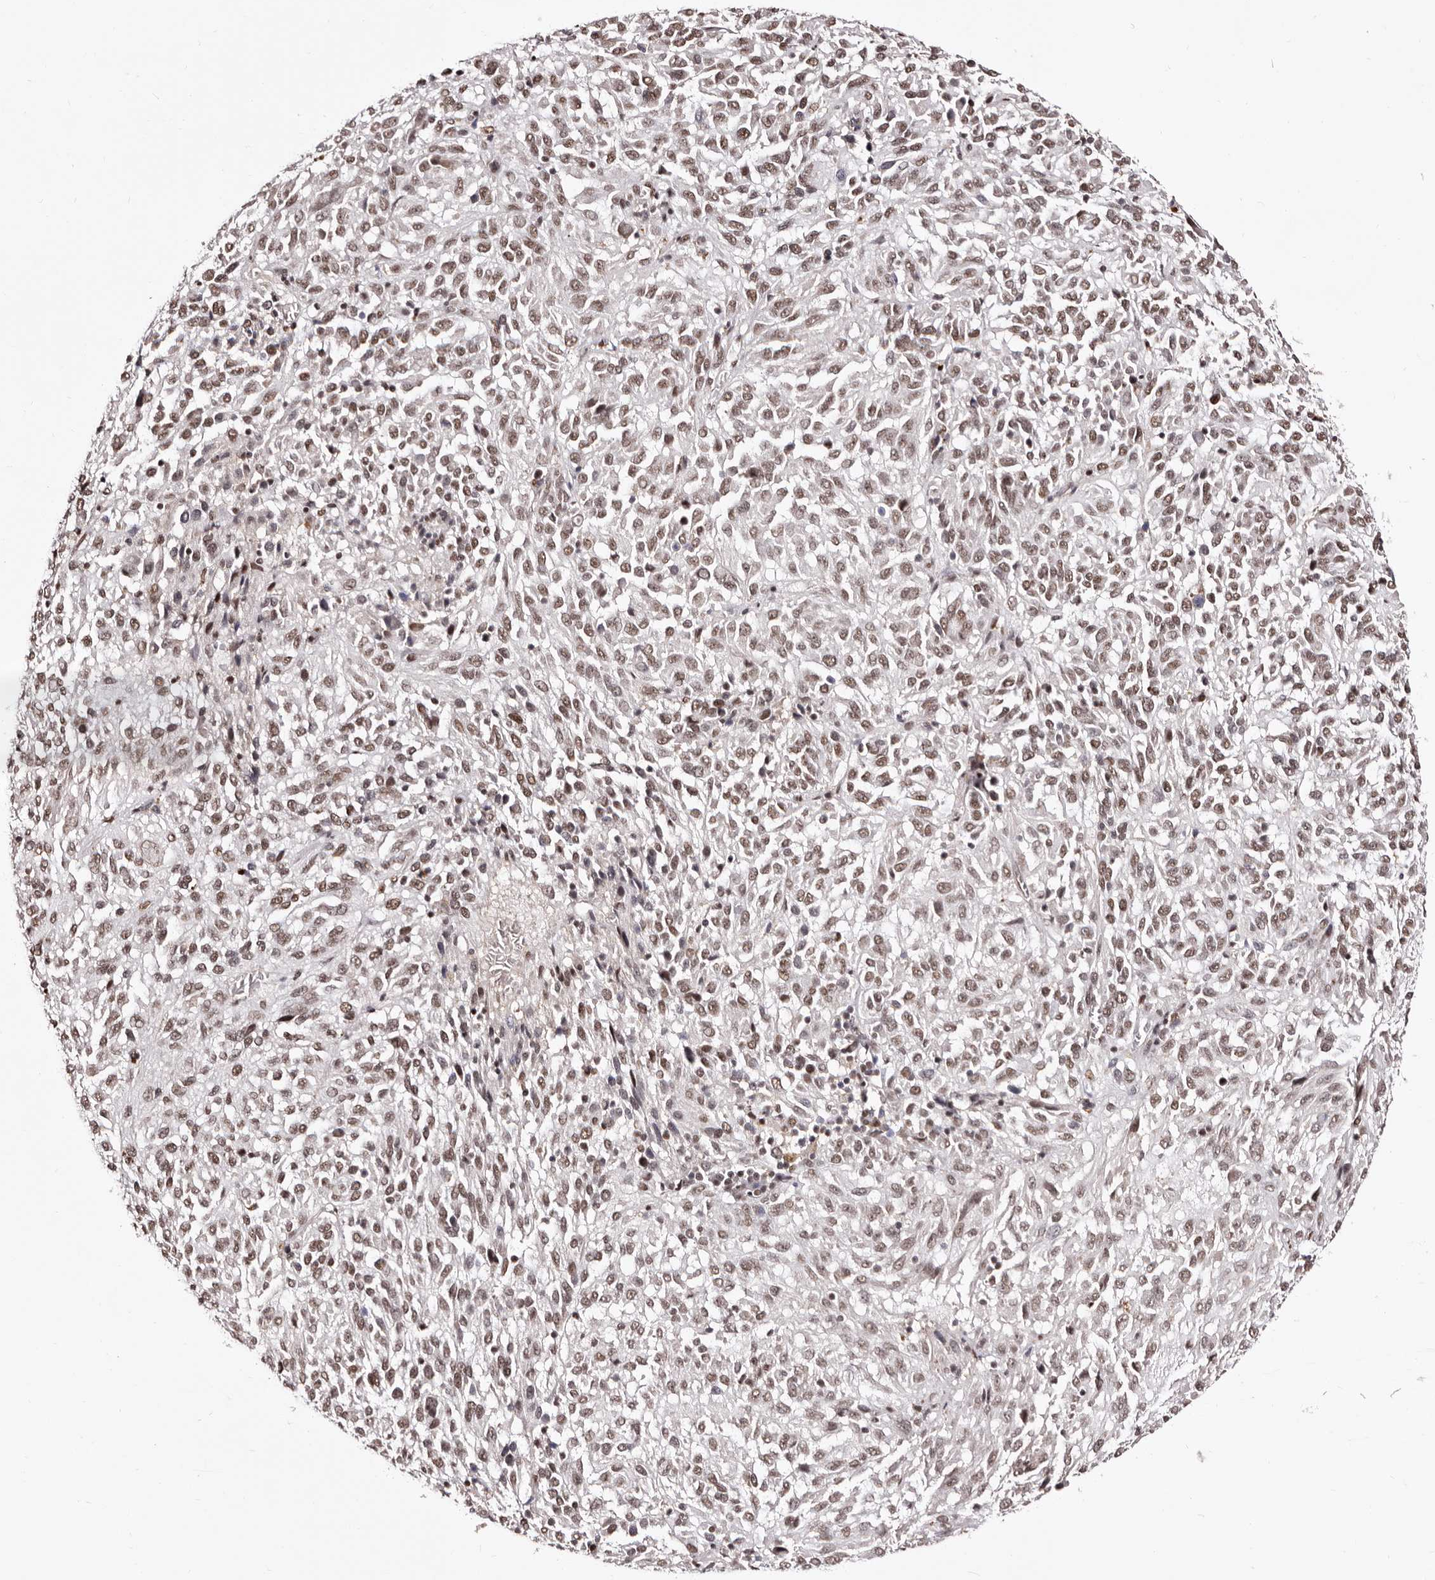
{"staining": {"intensity": "moderate", "quantity": ">75%", "location": "nuclear"}, "tissue": "melanoma", "cell_type": "Tumor cells", "image_type": "cancer", "snomed": [{"axis": "morphology", "description": "Malignant melanoma, Metastatic site"}, {"axis": "topography", "description": "Lung"}], "caption": "IHC (DAB) staining of human melanoma exhibits moderate nuclear protein staining in approximately >75% of tumor cells. Immunohistochemistry (ihc) stains the protein of interest in brown and the nuclei are stained blue.", "gene": "ANAPC11", "patient": {"sex": "male", "age": 64}}